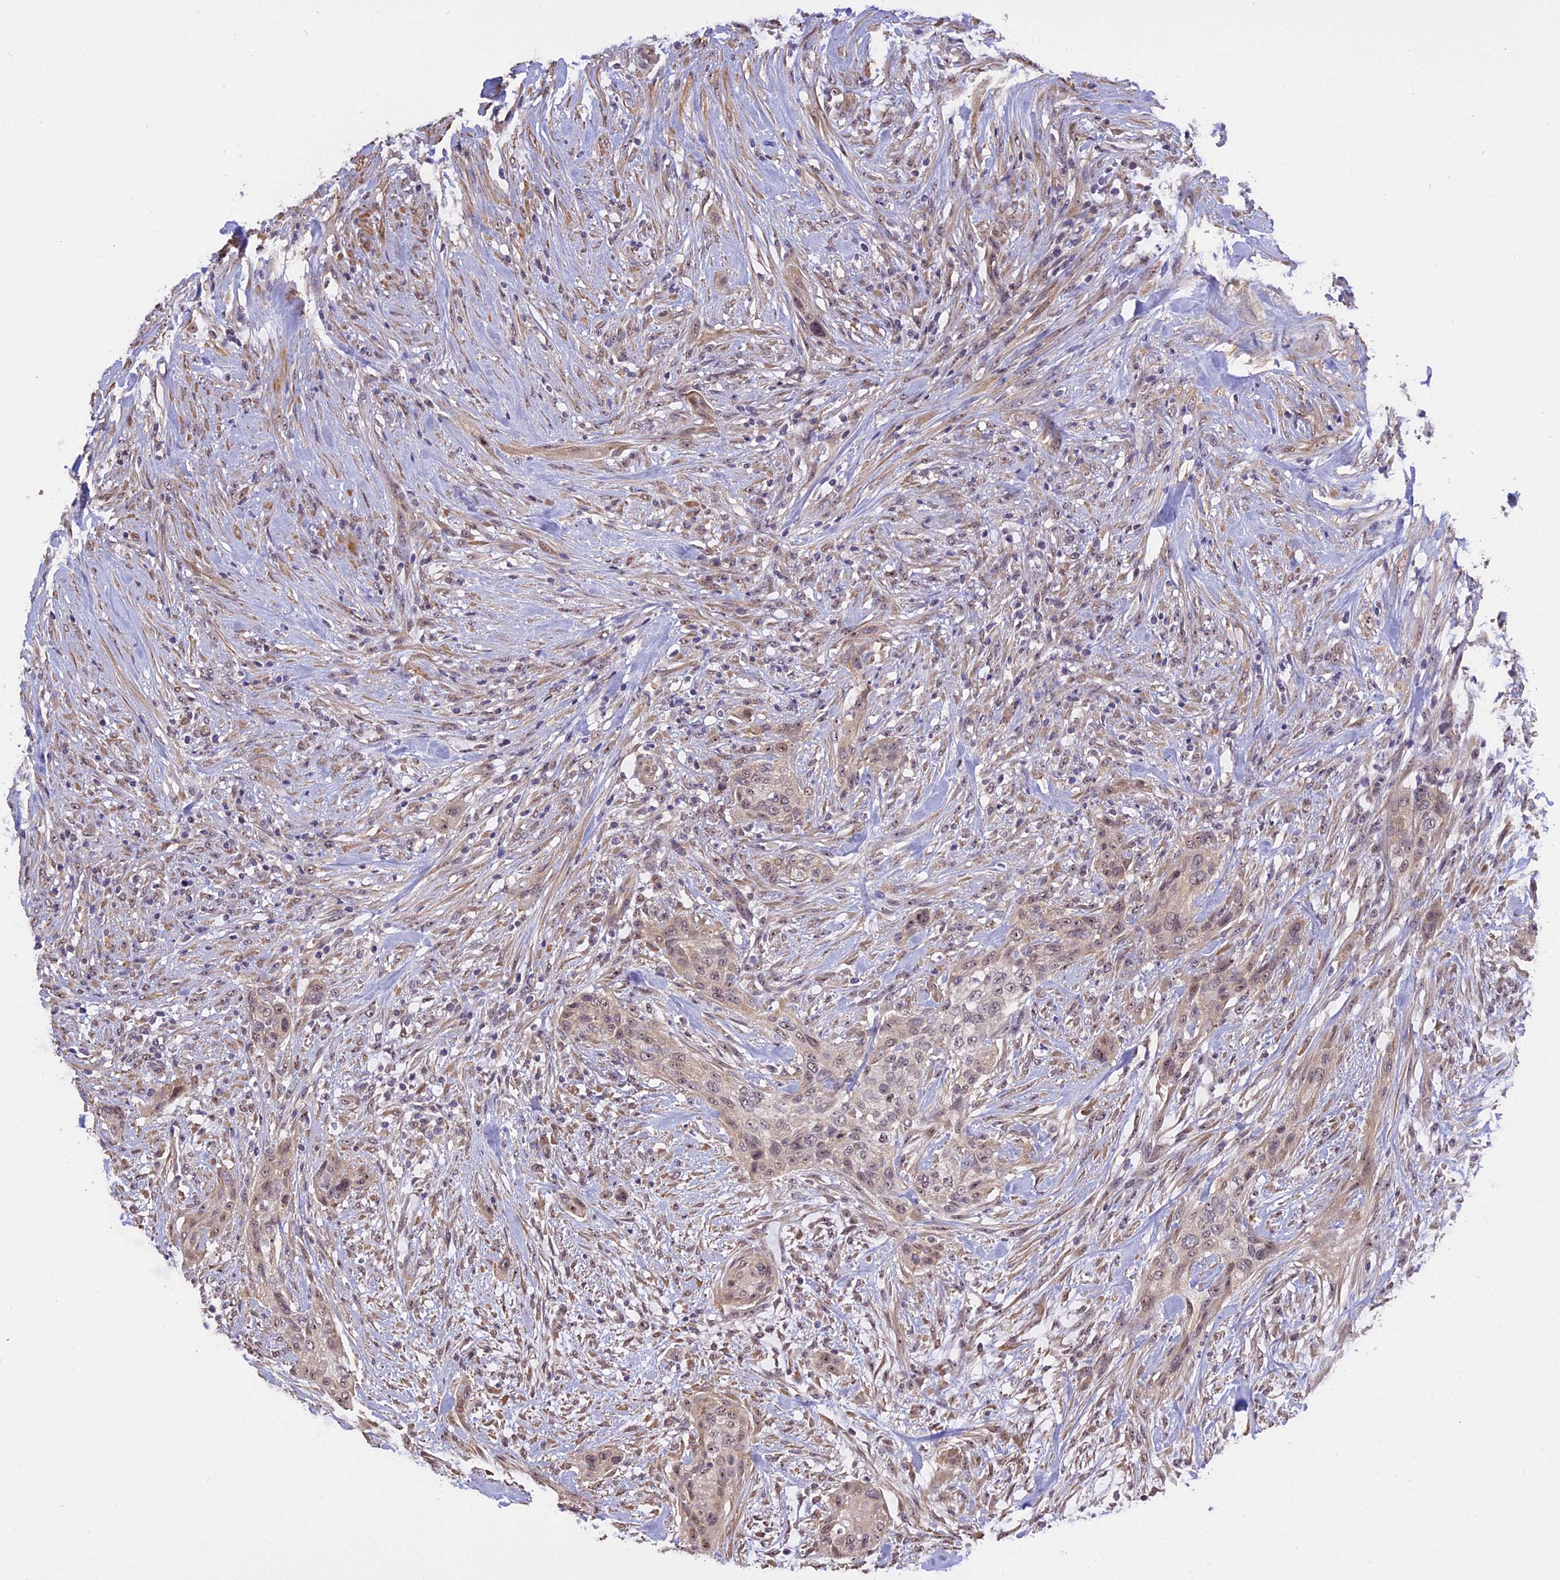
{"staining": {"intensity": "weak", "quantity": "25%-75%", "location": "nuclear"}, "tissue": "urothelial cancer", "cell_type": "Tumor cells", "image_type": "cancer", "snomed": [{"axis": "morphology", "description": "Urothelial carcinoma, High grade"}, {"axis": "topography", "description": "Urinary bladder"}], "caption": "Weak nuclear protein expression is seen in about 25%-75% of tumor cells in urothelial cancer. Ihc stains the protein of interest in brown and the nuclei are stained blue.", "gene": "MGA", "patient": {"sex": "male", "age": 35}}